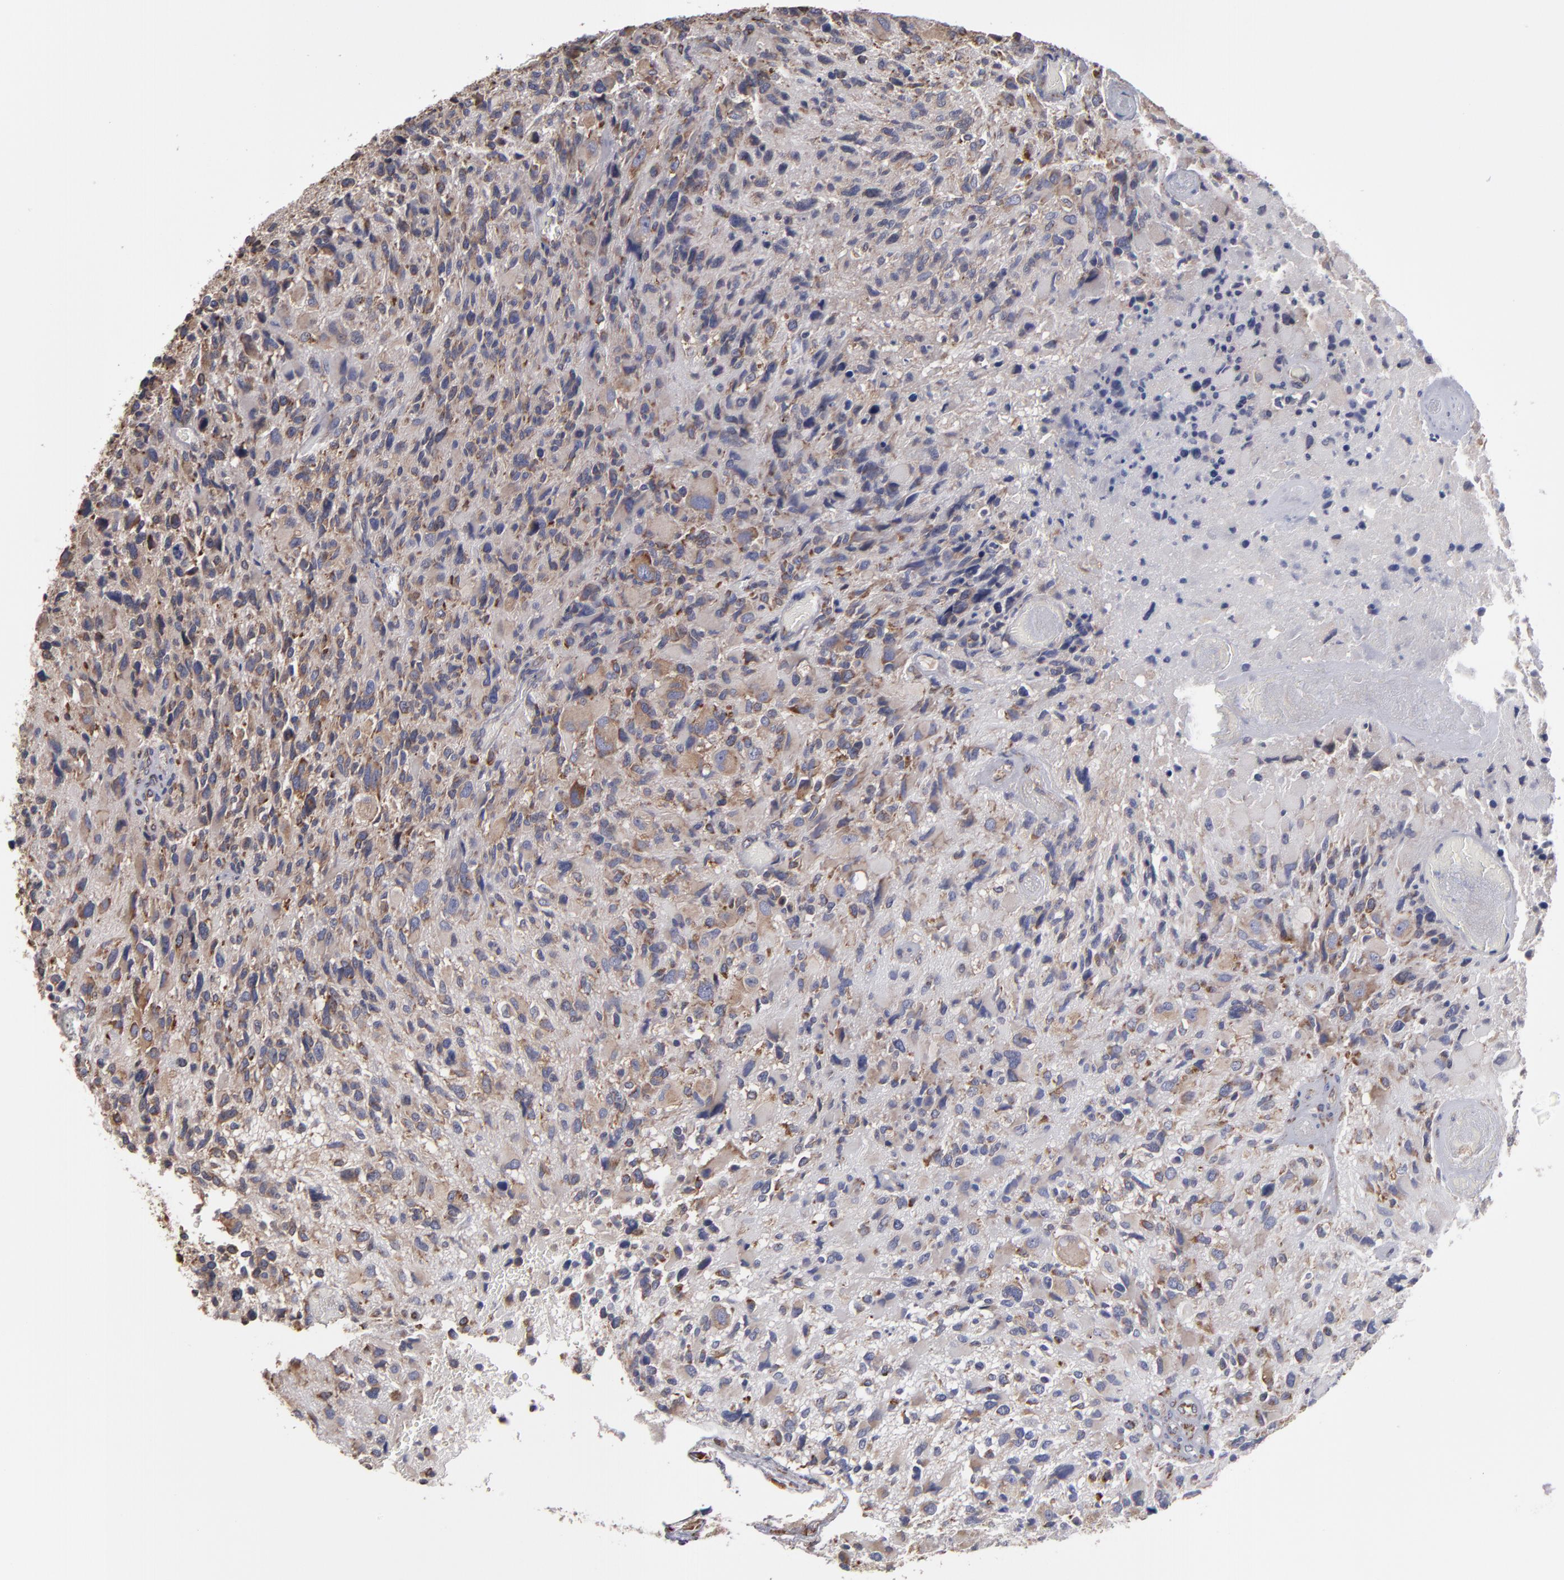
{"staining": {"intensity": "moderate", "quantity": "<25%", "location": "cytoplasmic/membranous"}, "tissue": "glioma", "cell_type": "Tumor cells", "image_type": "cancer", "snomed": [{"axis": "morphology", "description": "Glioma, malignant, High grade"}, {"axis": "topography", "description": "Brain"}], "caption": "This micrograph demonstrates immunohistochemistry (IHC) staining of human glioma, with low moderate cytoplasmic/membranous expression in approximately <25% of tumor cells.", "gene": "SND1", "patient": {"sex": "male", "age": 69}}